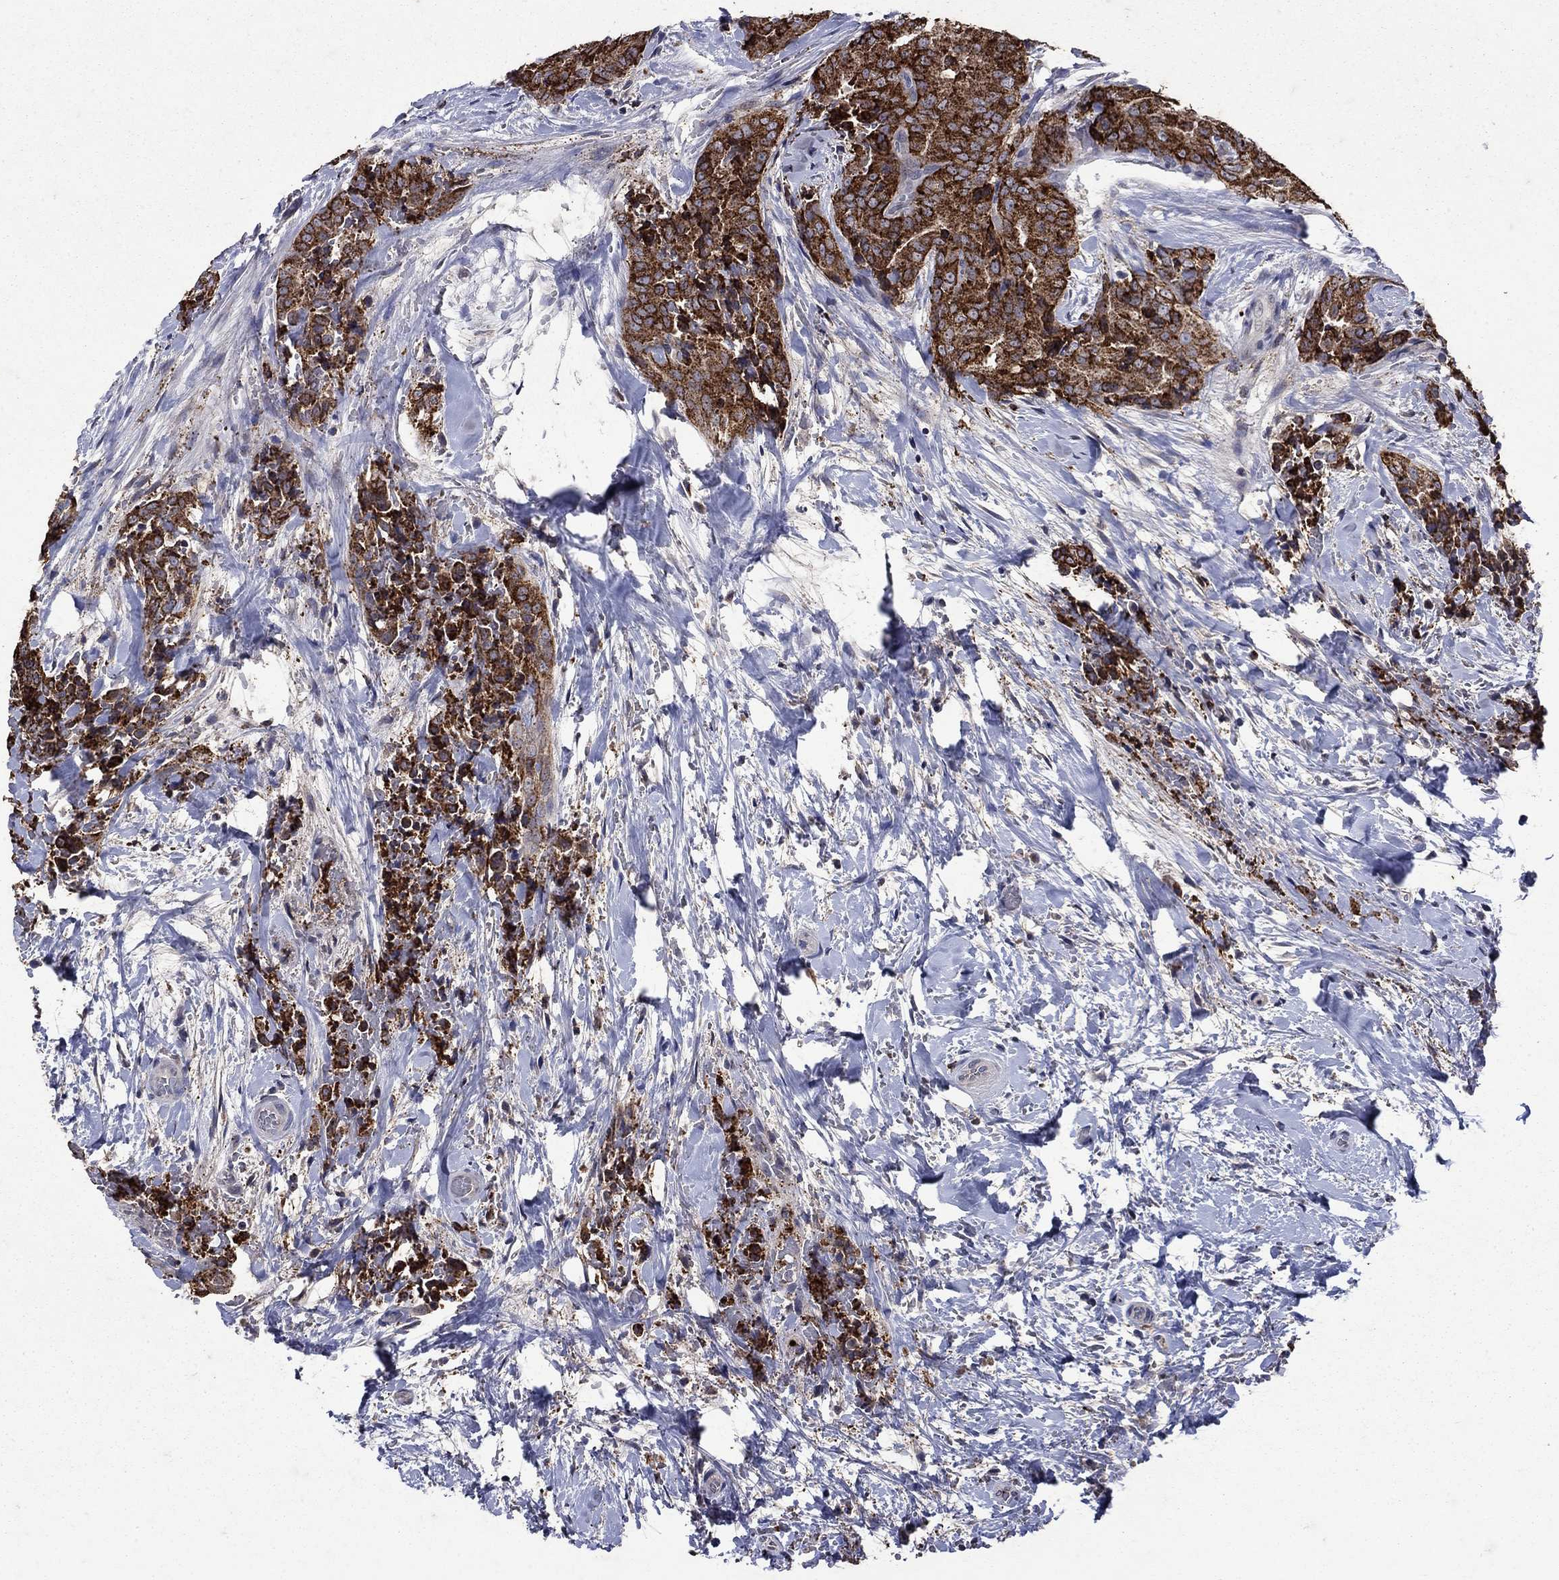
{"staining": {"intensity": "strong", "quantity": ">75%", "location": "cytoplasmic/membranous"}, "tissue": "thyroid cancer", "cell_type": "Tumor cells", "image_type": "cancer", "snomed": [{"axis": "morphology", "description": "Papillary adenocarcinoma, NOS"}, {"axis": "topography", "description": "Thyroid gland"}], "caption": "DAB immunohistochemical staining of thyroid papillary adenocarcinoma demonstrates strong cytoplasmic/membranous protein positivity in approximately >75% of tumor cells. The staining was performed using DAB (3,3'-diaminobenzidine), with brown indicating positive protein expression. Nuclei are stained blue with hematoxylin.", "gene": "NPC2", "patient": {"sex": "male", "age": 61}}